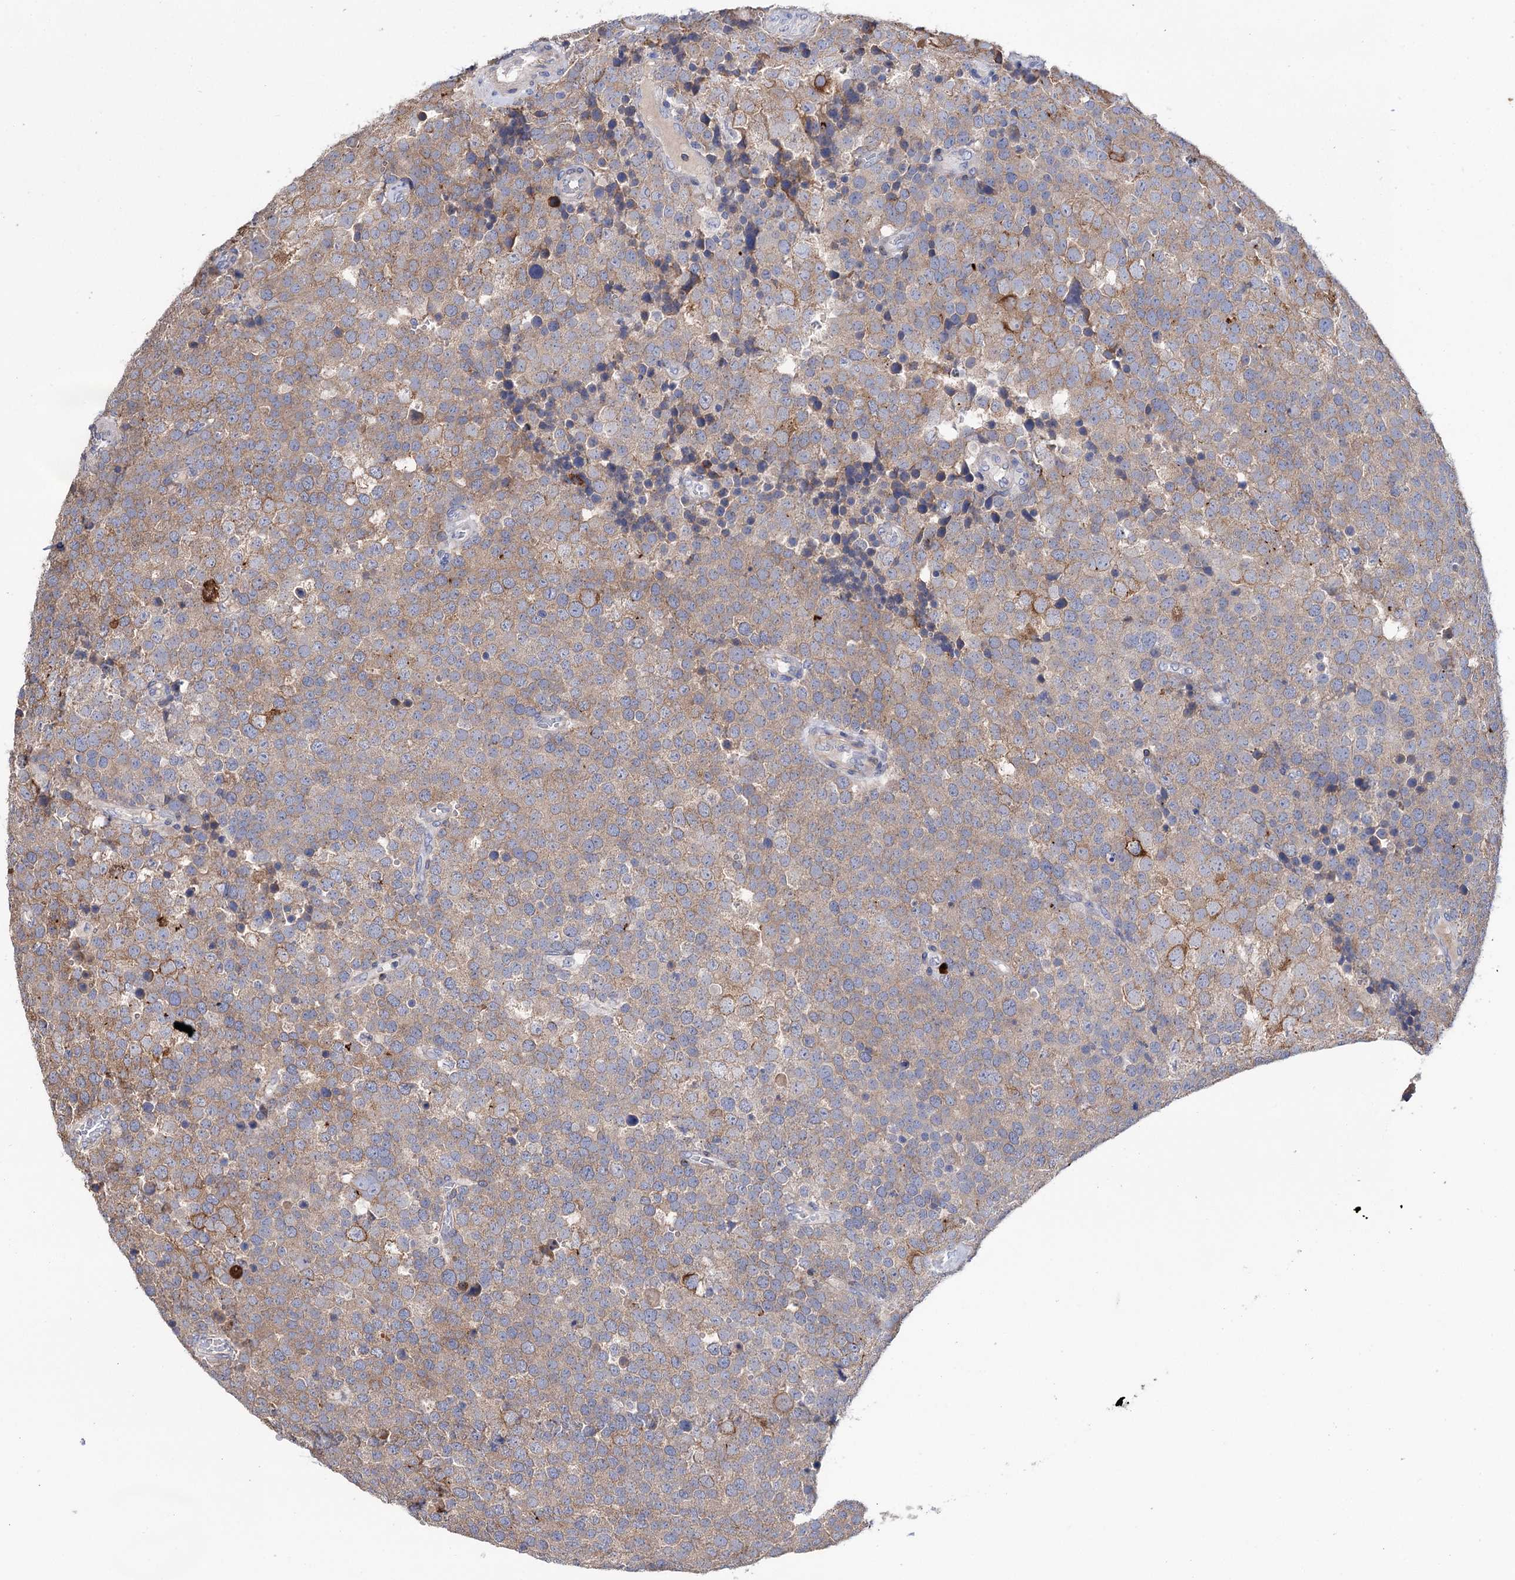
{"staining": {"intensity": "weak", "quantity": ">75%", "location": "cytoplasmic/membranous"}, "tissue": "testis cancer", "cell_type": "Tumor cells", "image_type": "cancer", "snomed": [{"axis": "morphology", "description": "Seminoma, NOS"}, {"axis": "topography", "description": "Testis"}], "caption": "IHC of testis cancer (seminoma) shows low levels of weak cytoplasmic/membranous staining in approximately >75% of tumor cells. (DAB (3,3'-diaminobenzidine) = brown stain, brightfield microscopy at high magnification).", "gene": "BBS4", "patient": {"sex": "male", "age": 71}}